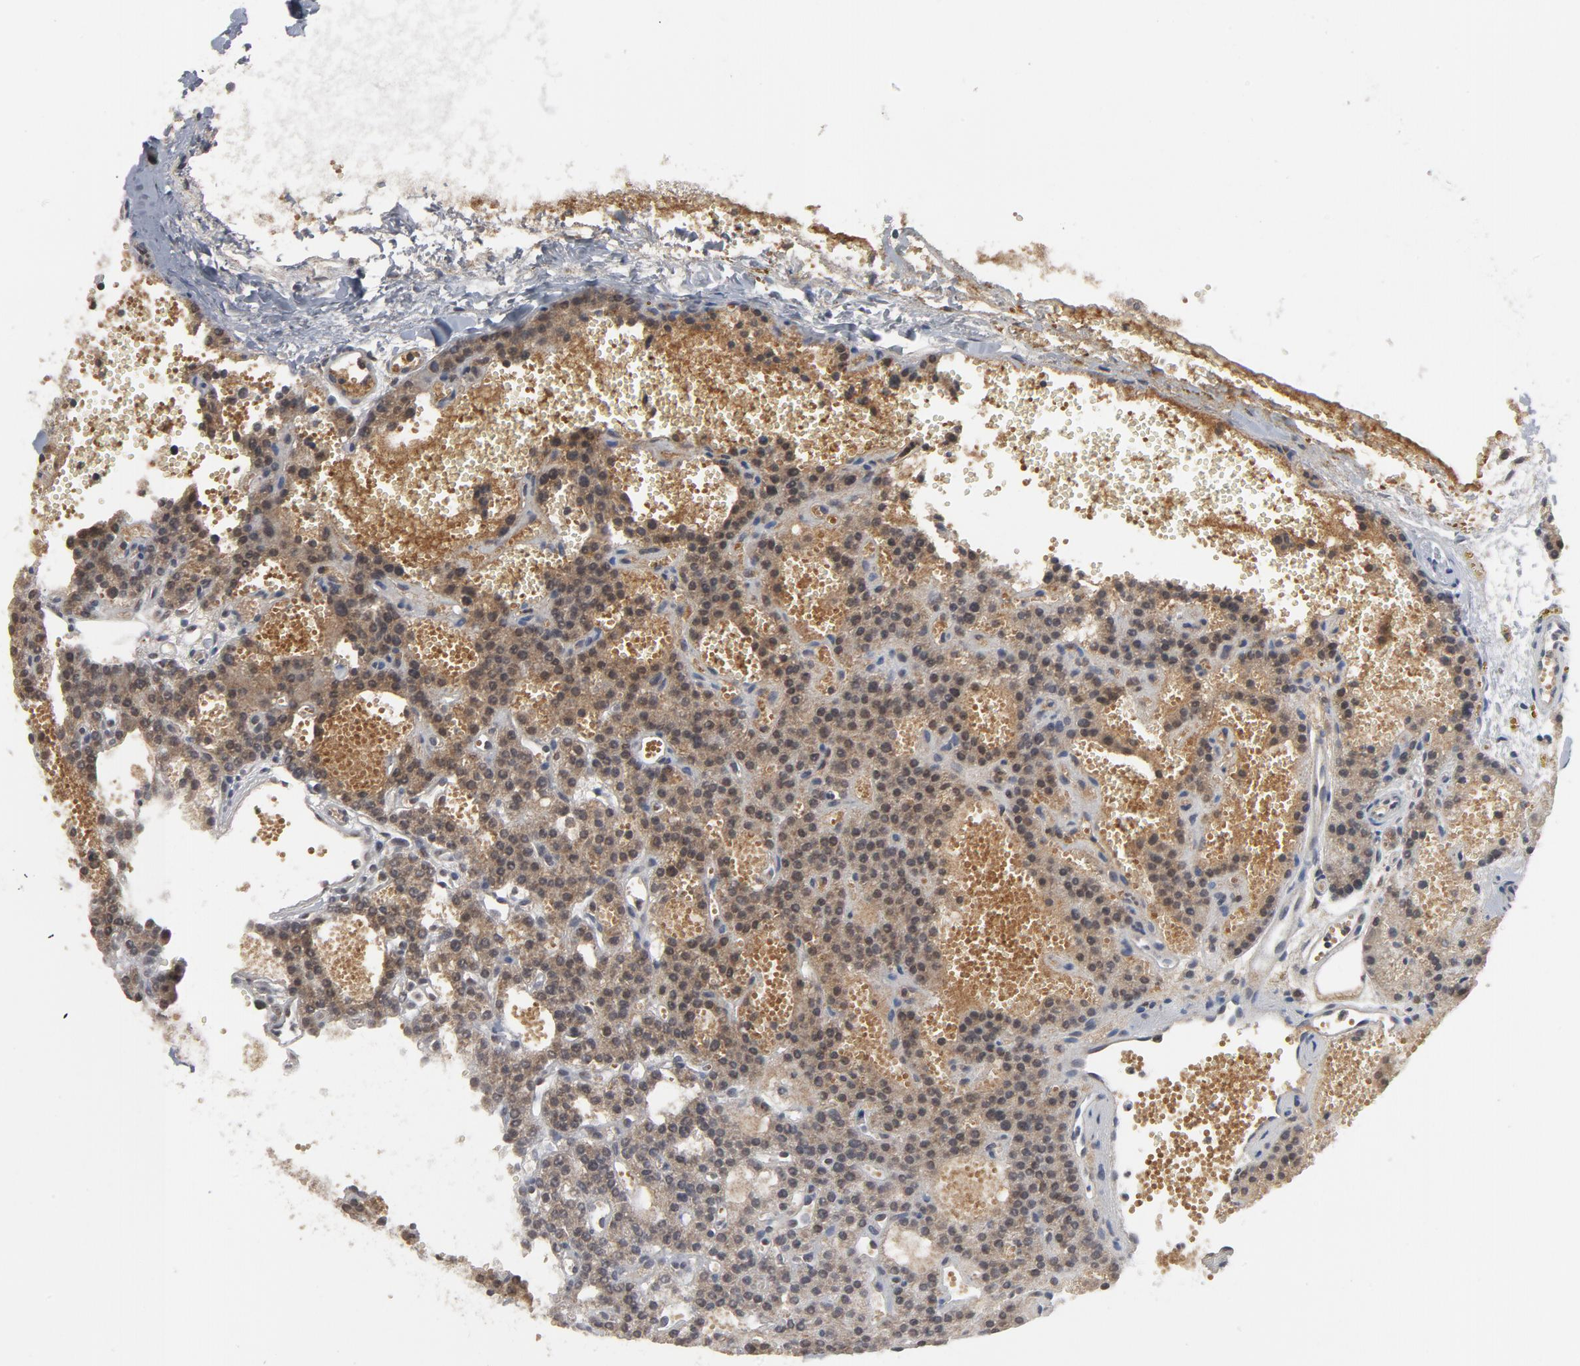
{"staining": {"intensity": "weak", "quantity": ">75%", "location": "cytoplasmic/membranous,nuclear"}, "tissue": "parathyroid gland", "cell_type": "Glandular cells", "image_type": "normal", "snomed": [{"axis": "morphology", "description": "Normal tissue, NOS"}, {"axis": "topography", "description": "Parathyroid gland"}], "caption": "Immunohistochemistry (IHC) (DAB) staining of normal human parathyroid gland reveals weak cytoplasmic/membranous,nuclear protein expression in approximately >75% of glandular cells. (DAB IHC with brightfield microscopy, high magnification).", "gene": "PRDX1", "patient": {"sex": "male", "age": 25}}